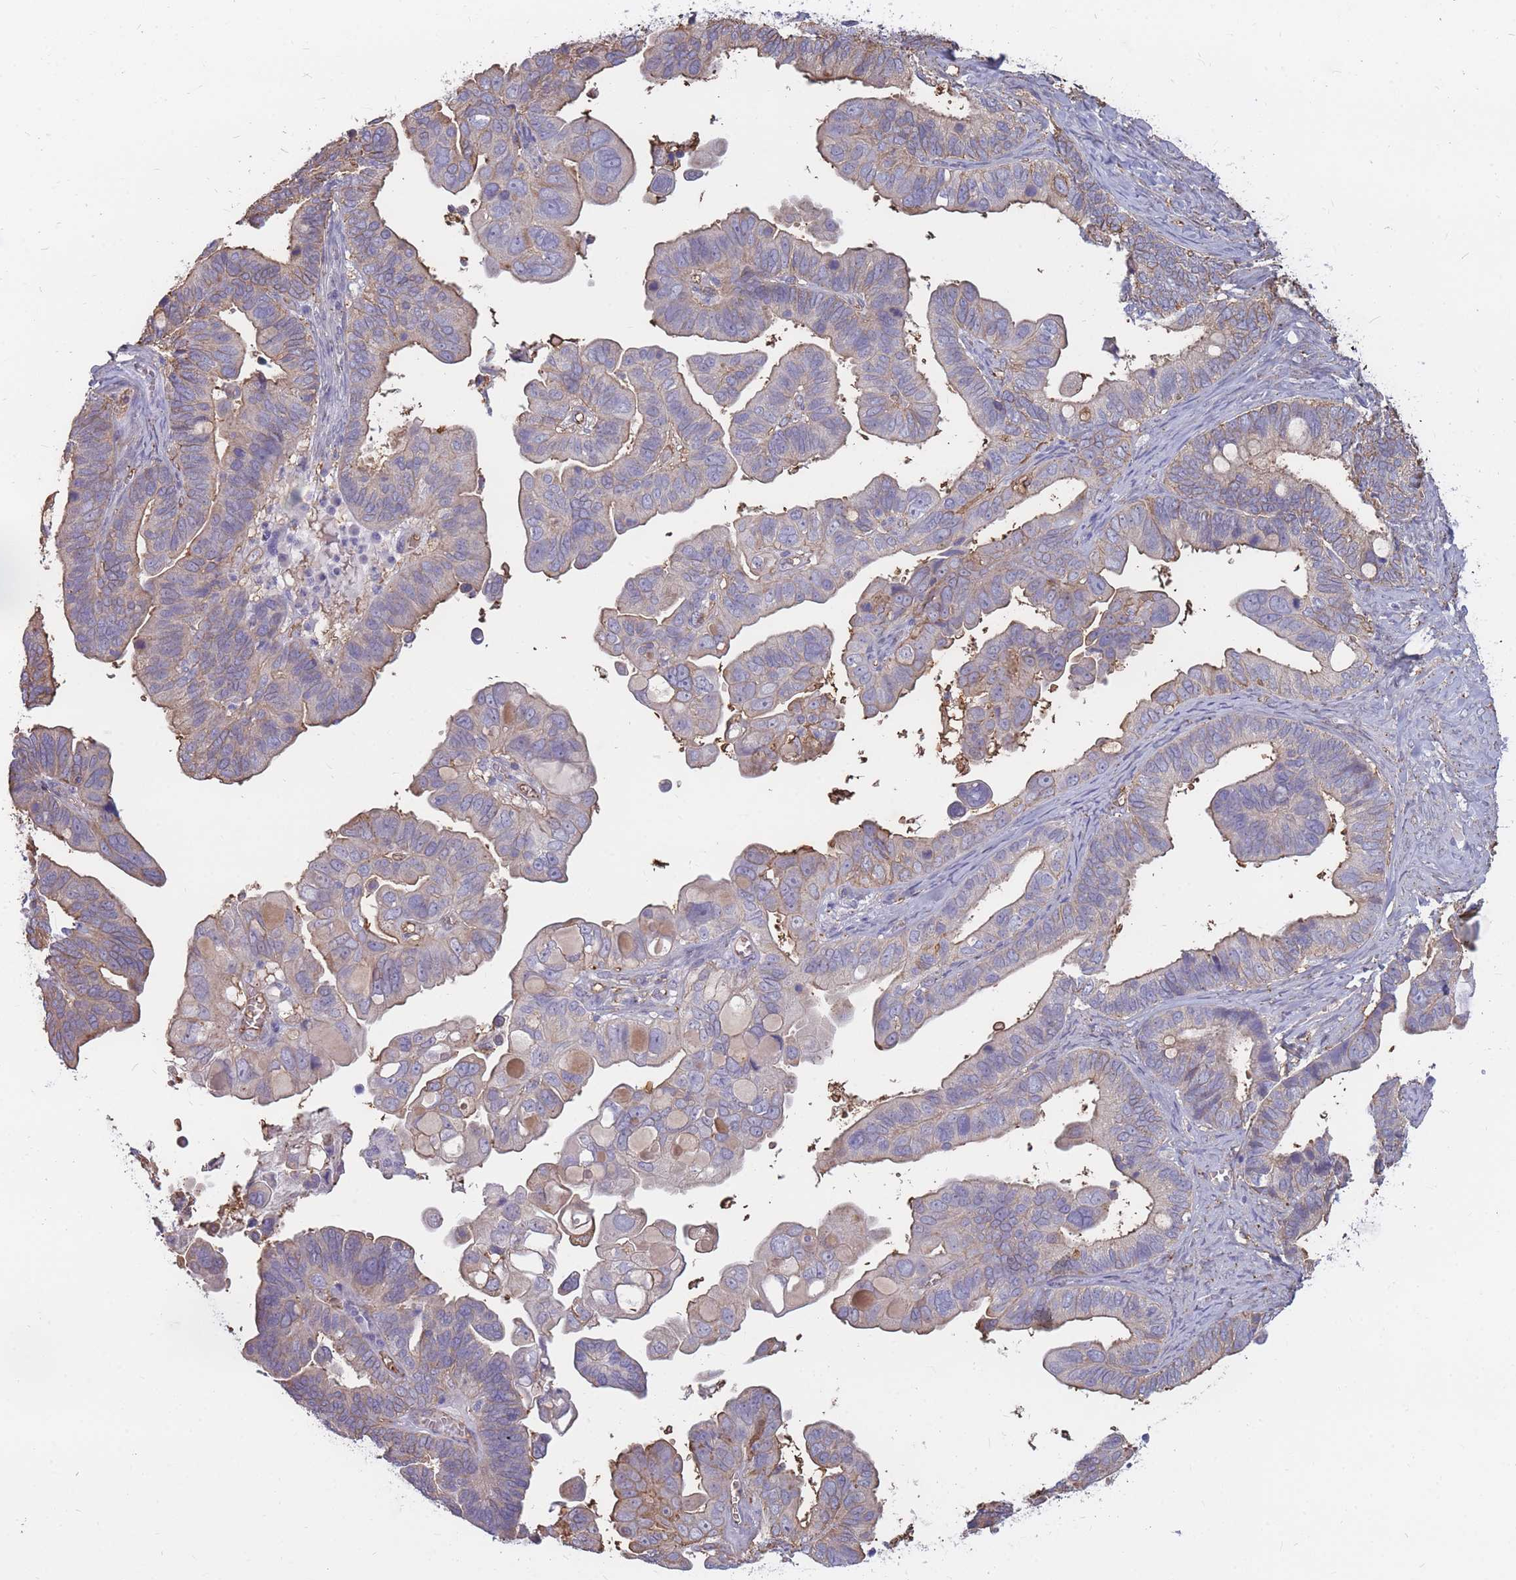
{"staining": {"intensity": "weak", "quantity": "25%-75%", "location": "cytoplasmic/membranous"}, "tissue": "ovarian cancer", "cell_type": "Tumor cells", "image_type": "cancer", "snomed": [{"axis": "morphology", "description": "Cystadenocarcinoma, serous, NOS"}, {"axis": "topography", "description": "Ovary"}], "caption": "Ovarian cancer (serous cystadenocarcinoma) stained for a protein (brown) reveals weak cytoplasmic/membranous positive positivity in approximately 25%-75% of tumor cells.", "gene": "GNA11", "patient": {"sex": "female", "age": 56}}